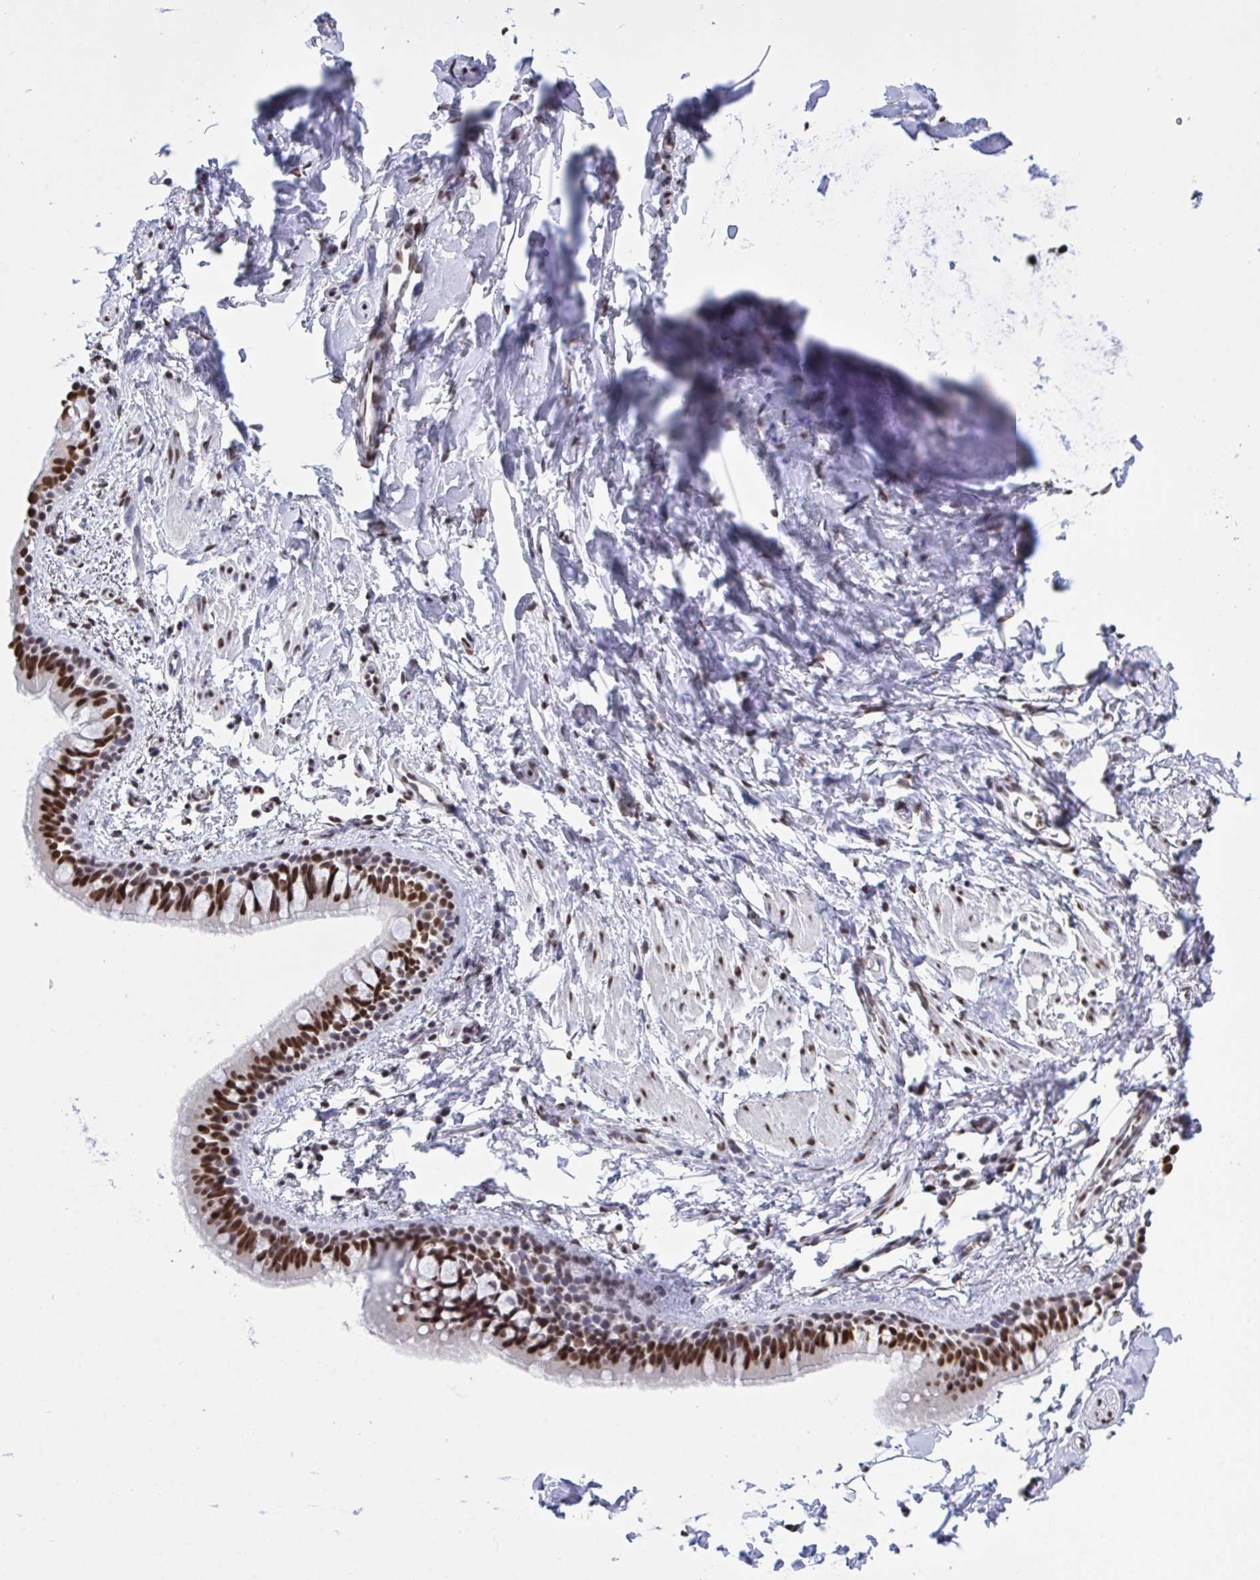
{"staining": {"intensity": "strong", "quantity": ">75%", "location": "nuclear"}, "tissue": "bronchus", "cell_type": "Respiratory epithelial cells", "image_type": "normal", "snomed": [{"axis": "morphology", "description": "Normal tissue, NOS"}, {"axis": "topography", "description": "Lymph node"}, {"axis": "topography", "description": "Cartilage tissue"}, {"axis": "topography", "description": "Bronchus"}], "caption": "Protein staining exhibits strong nuclear expression in about >75% of respiratory epithelial cells in unremarkable bronchus. The staining is performed using DAB (3,3'-diaminobenzidine) brown chromogen to label protein expression. The nuclei are counter-stained blue using hematoxylin.", "gene": "HNRNPDL", "patient": {"sex": "female", "age": 70}}